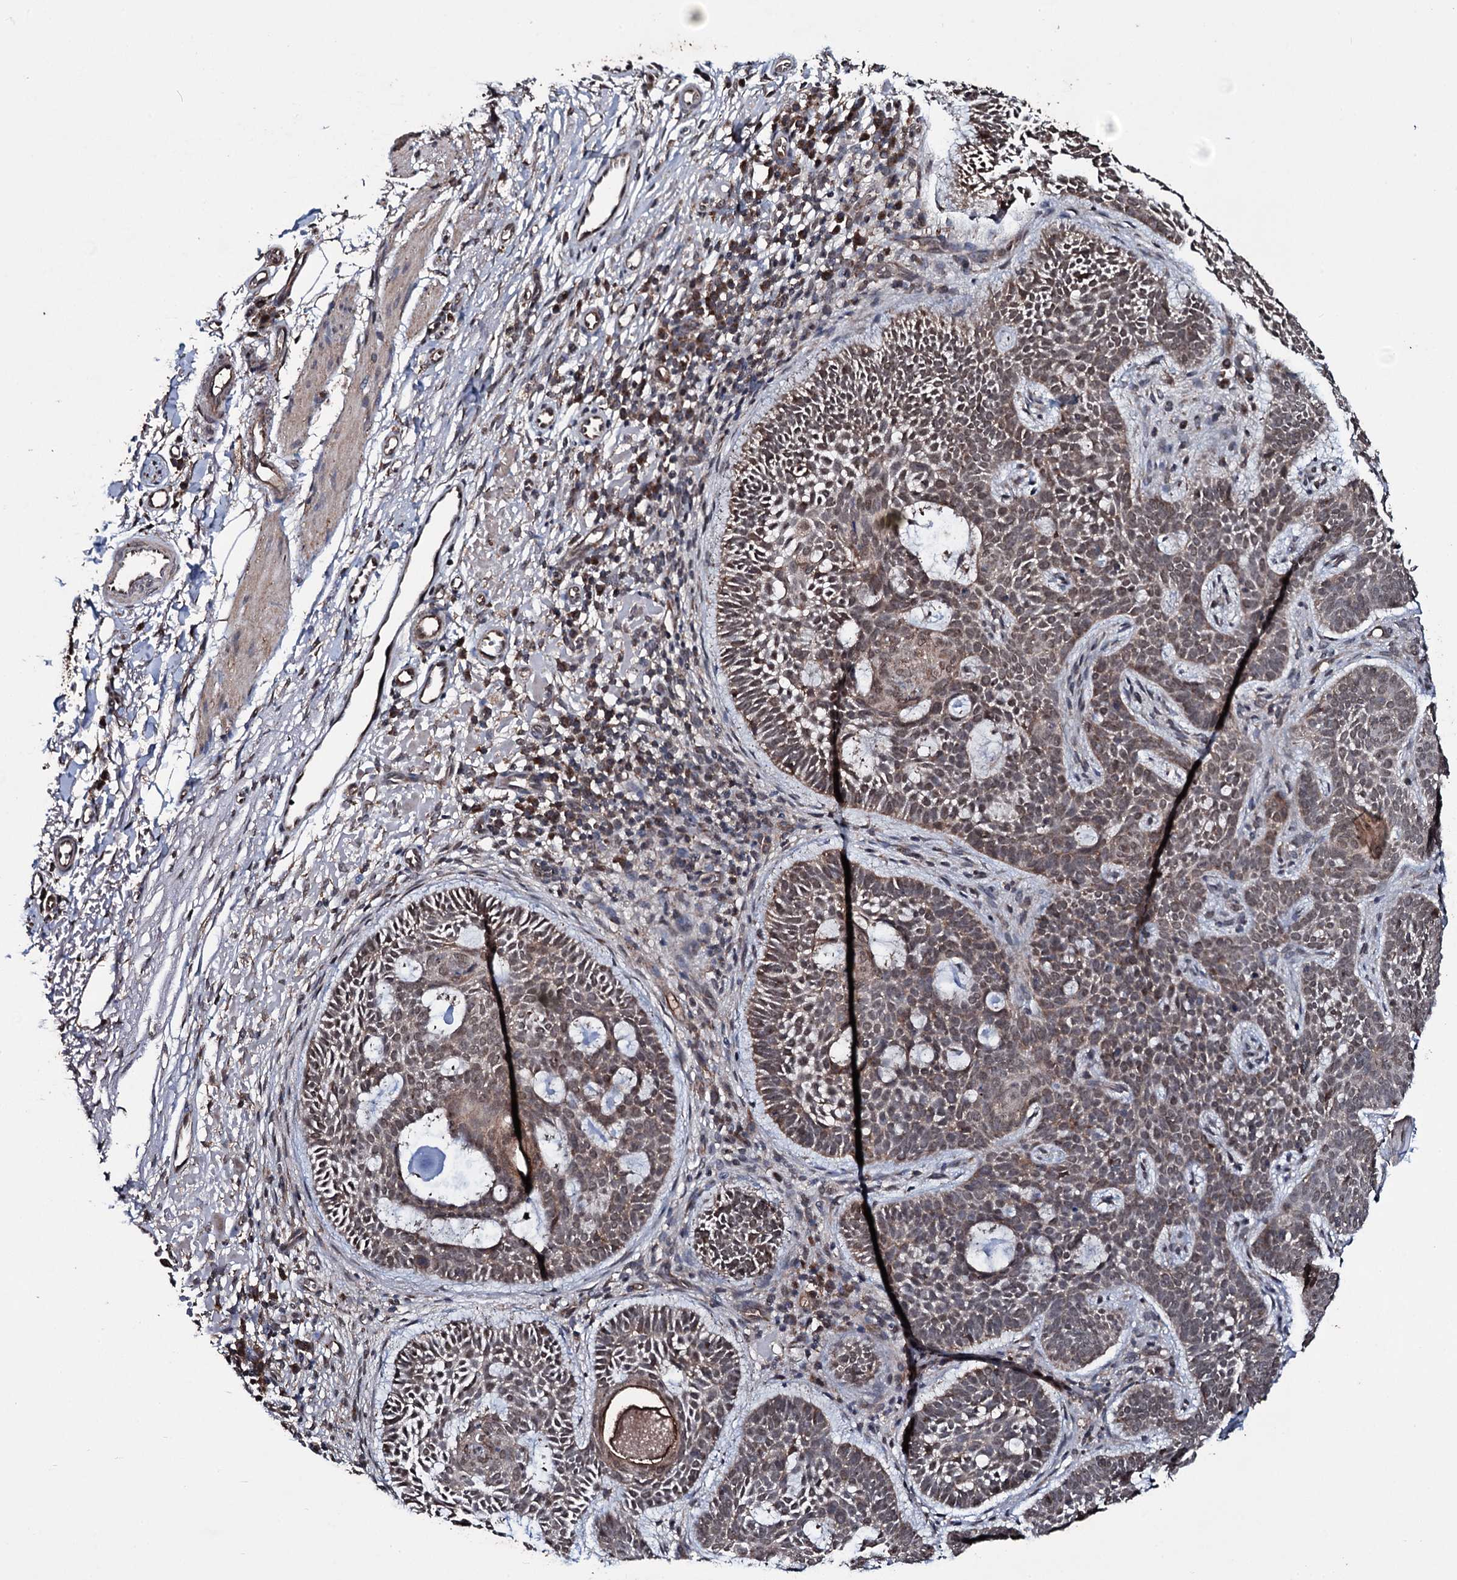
{"staining": {"intensity": "weak", "quantity": ">75%", "location": "cytoplasmic/membranous,nuclear"}, "tissue": "skin cancer", "cell_type": "Tumor cells", "image_type": "cancer", "snomed": [{"axis": "morphology", "description": "Basal cell carcinoma"}, {"axis": "topography", "description": "Skin"}], "caption": "This is a histology image of immunohistochemistry (IHC) staining of skin basal cell carcinoma, which shows weak staining in the cytoplasmic/membranous and nuclear of tumor cells.", "gene": "MRPS31", "patient": {"sex": "male", "age": 85}}